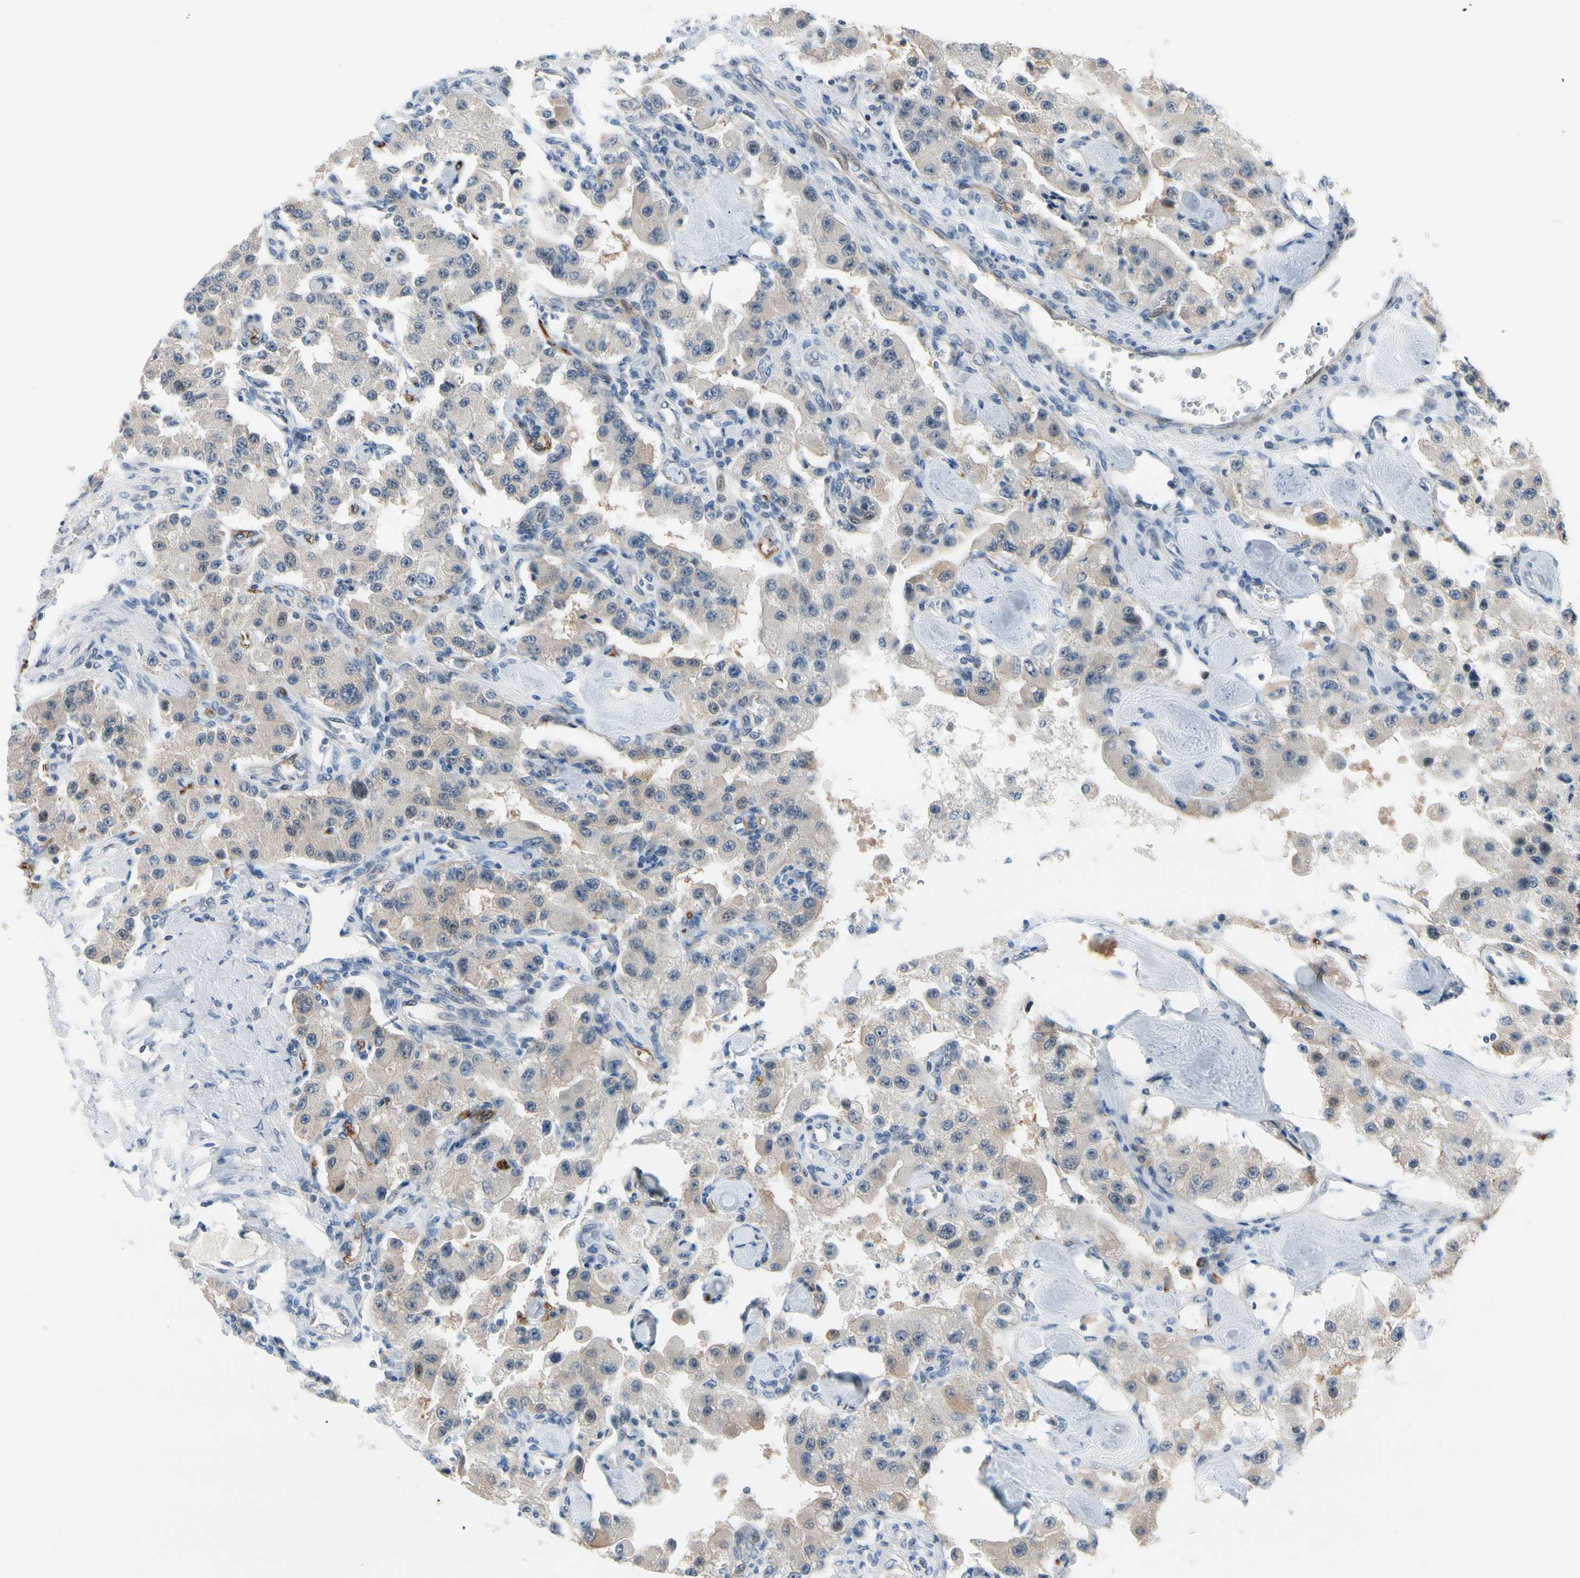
{"staining": {"intensity": "weak", "quantity": ">75%", "location": "cytoplasmic/membranous"}, "tissue": "carcinoid", "cell_type": "Tumor cells", "image_type": "cancer", "snomed": [{"axis": "morphology", "description": "Carcinoid, malignant, NOS"}, {"axis": "topography", "description": "Pancreas"}], "caption": "Brown immunohistochemical staining in carcinoid reveals weak cytoplasmic/membranous positivity in approximately >75% of tumor cells.", "gene": "CFAP36", "patient": {"sex": "male", "age": 41}}